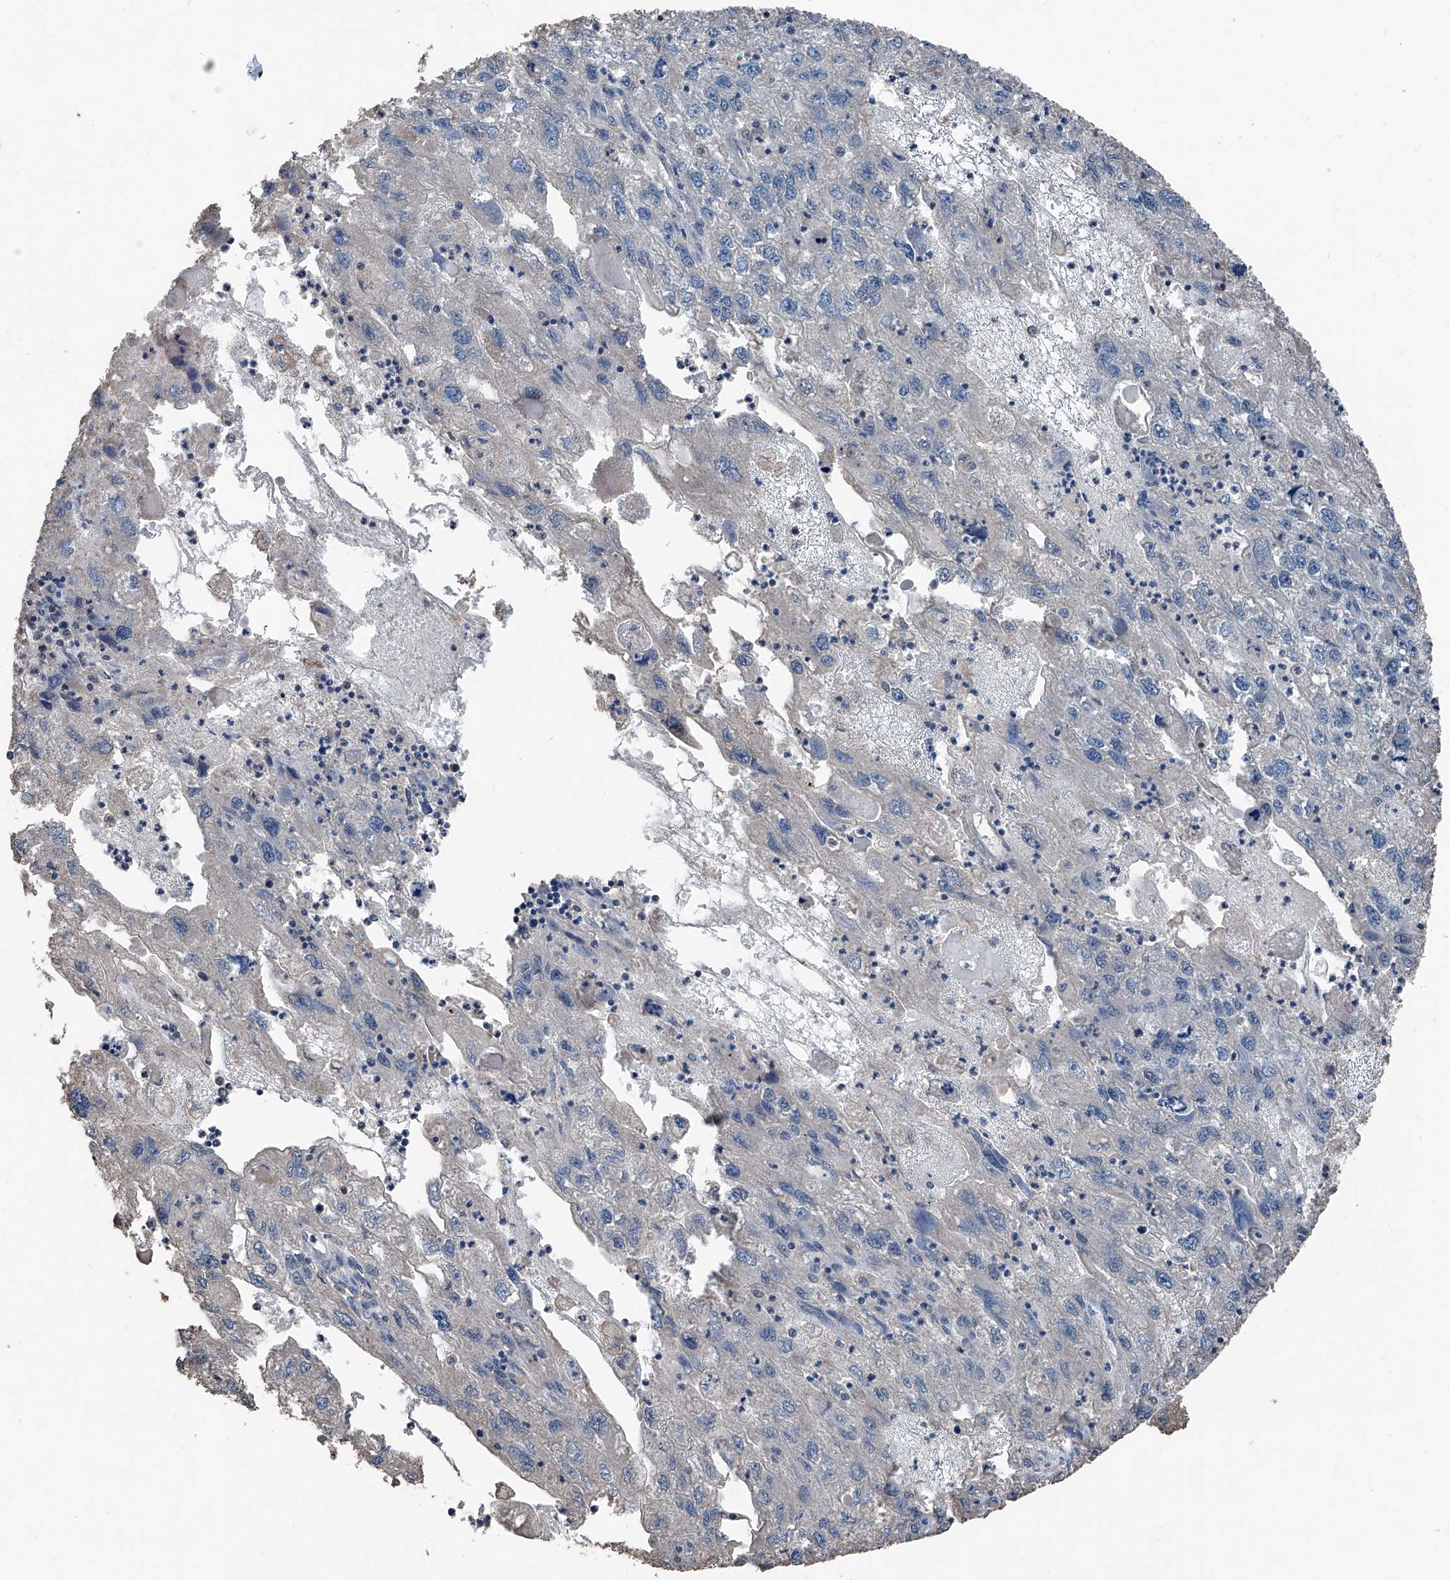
{"staining": {"intensity": "negative", "quantity": "none", "location": "none"}, "tissue": "endometrial cancer", "cell_type": "Tumor cells", "image_type": "cancer", "snomed": [{"axis": "morphology", "description": "Adenocarcinoma, NOS"}, {"axis": "topography", "description": "Endometrium"}], "caption": "IHC of human adenocarcinoma (endometrial) shows no expression in tumor cells.", "gene": "MAMLD1", "patient": {"sex": "female", "age": 49}}